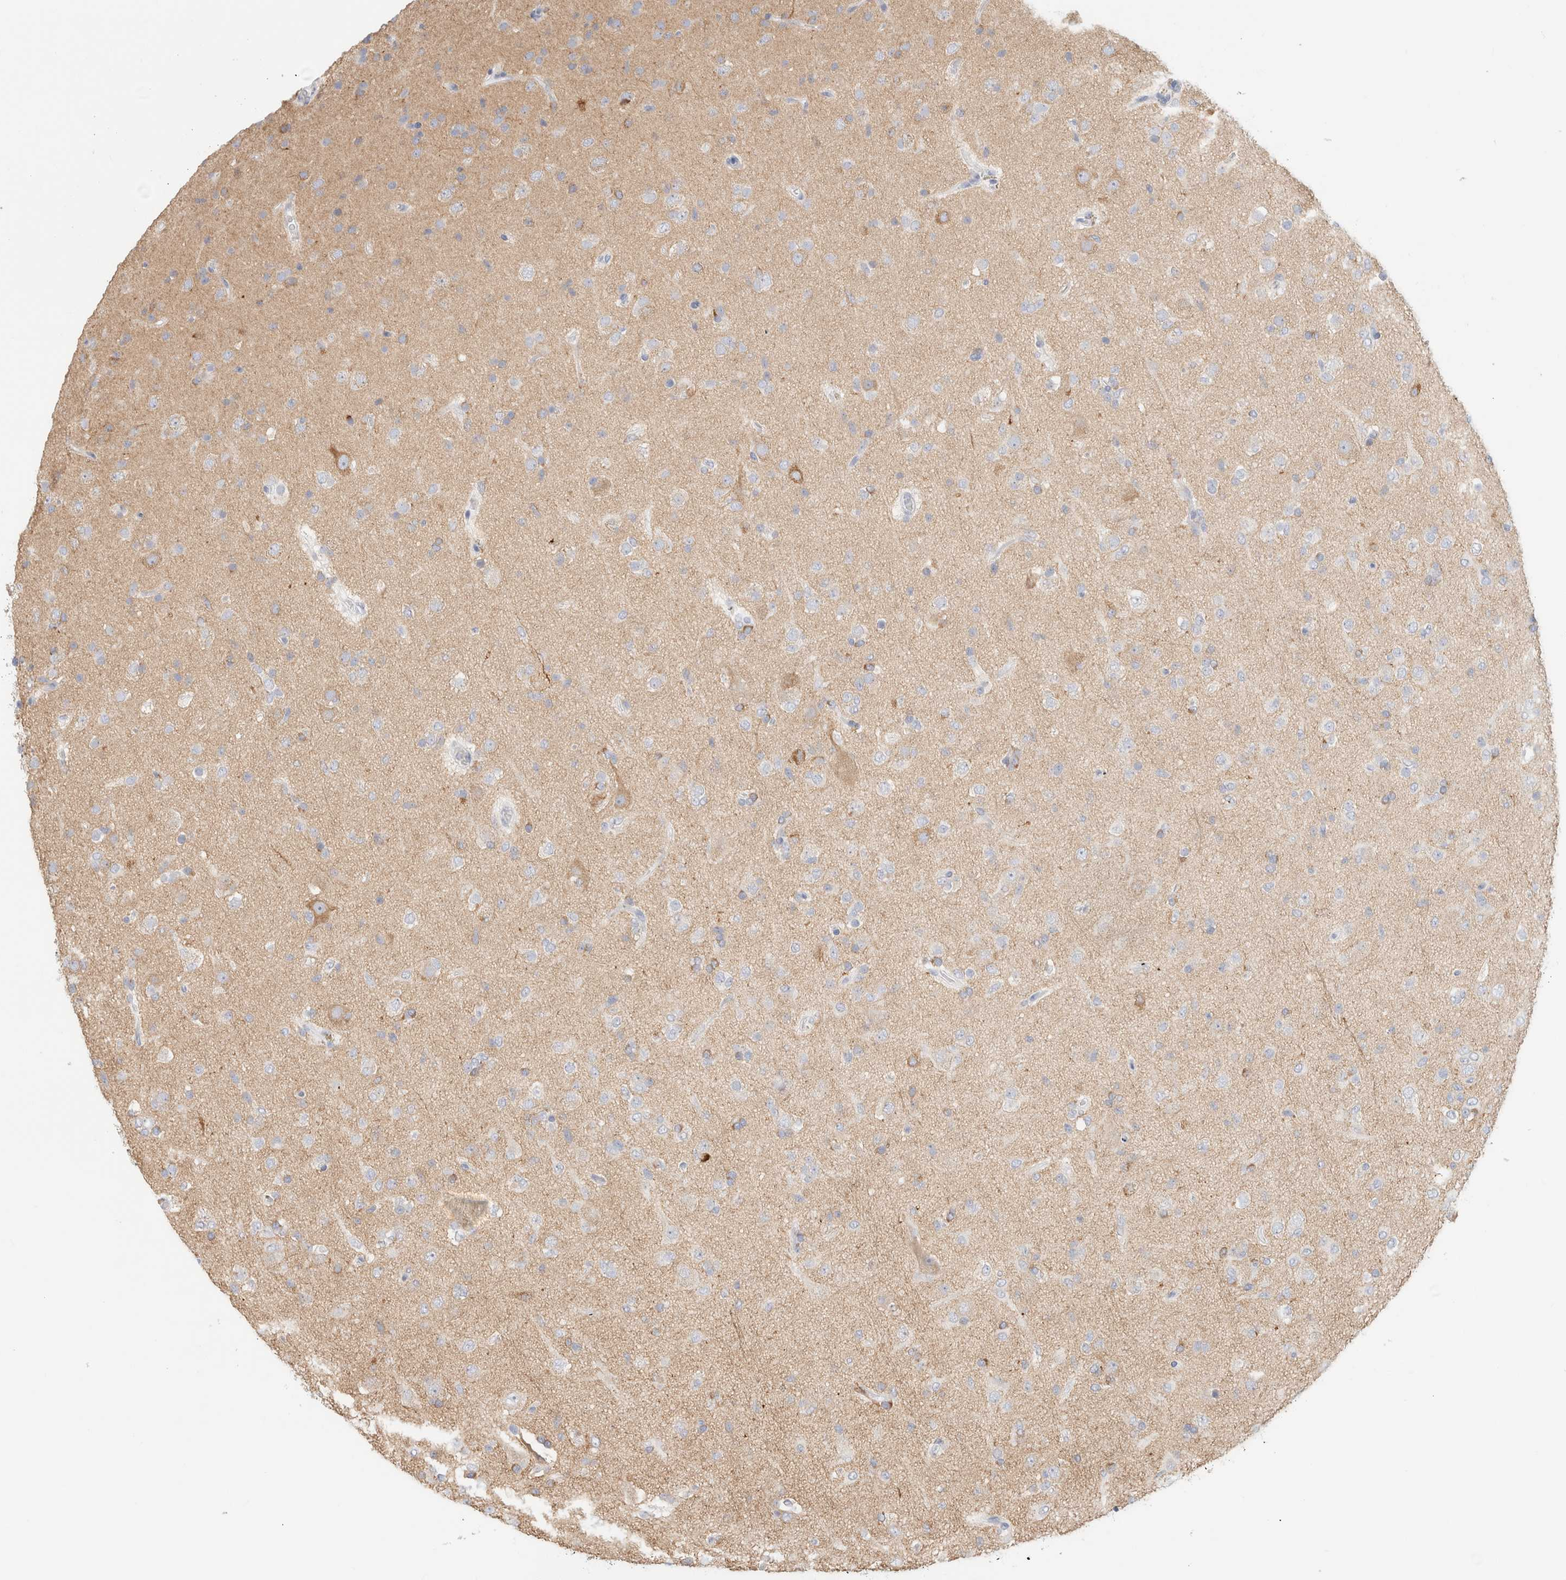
{"staining": {"intensity": "negative", "quantity": "none", "location": "none"}, "tissue": "glioma", "cell_type": "Tumor cells", "image_type": "cancer", "snomed": [{"axis": "morphology", "description": "Glioma, malignant, Low grade"}, {"axis": "topography", "description": "Brain"}], "caption": "IHC of human glioma shows no positivity in tumor cells.", "gene": "RTN4", "patient": {"sex": "male", "age": 65}}